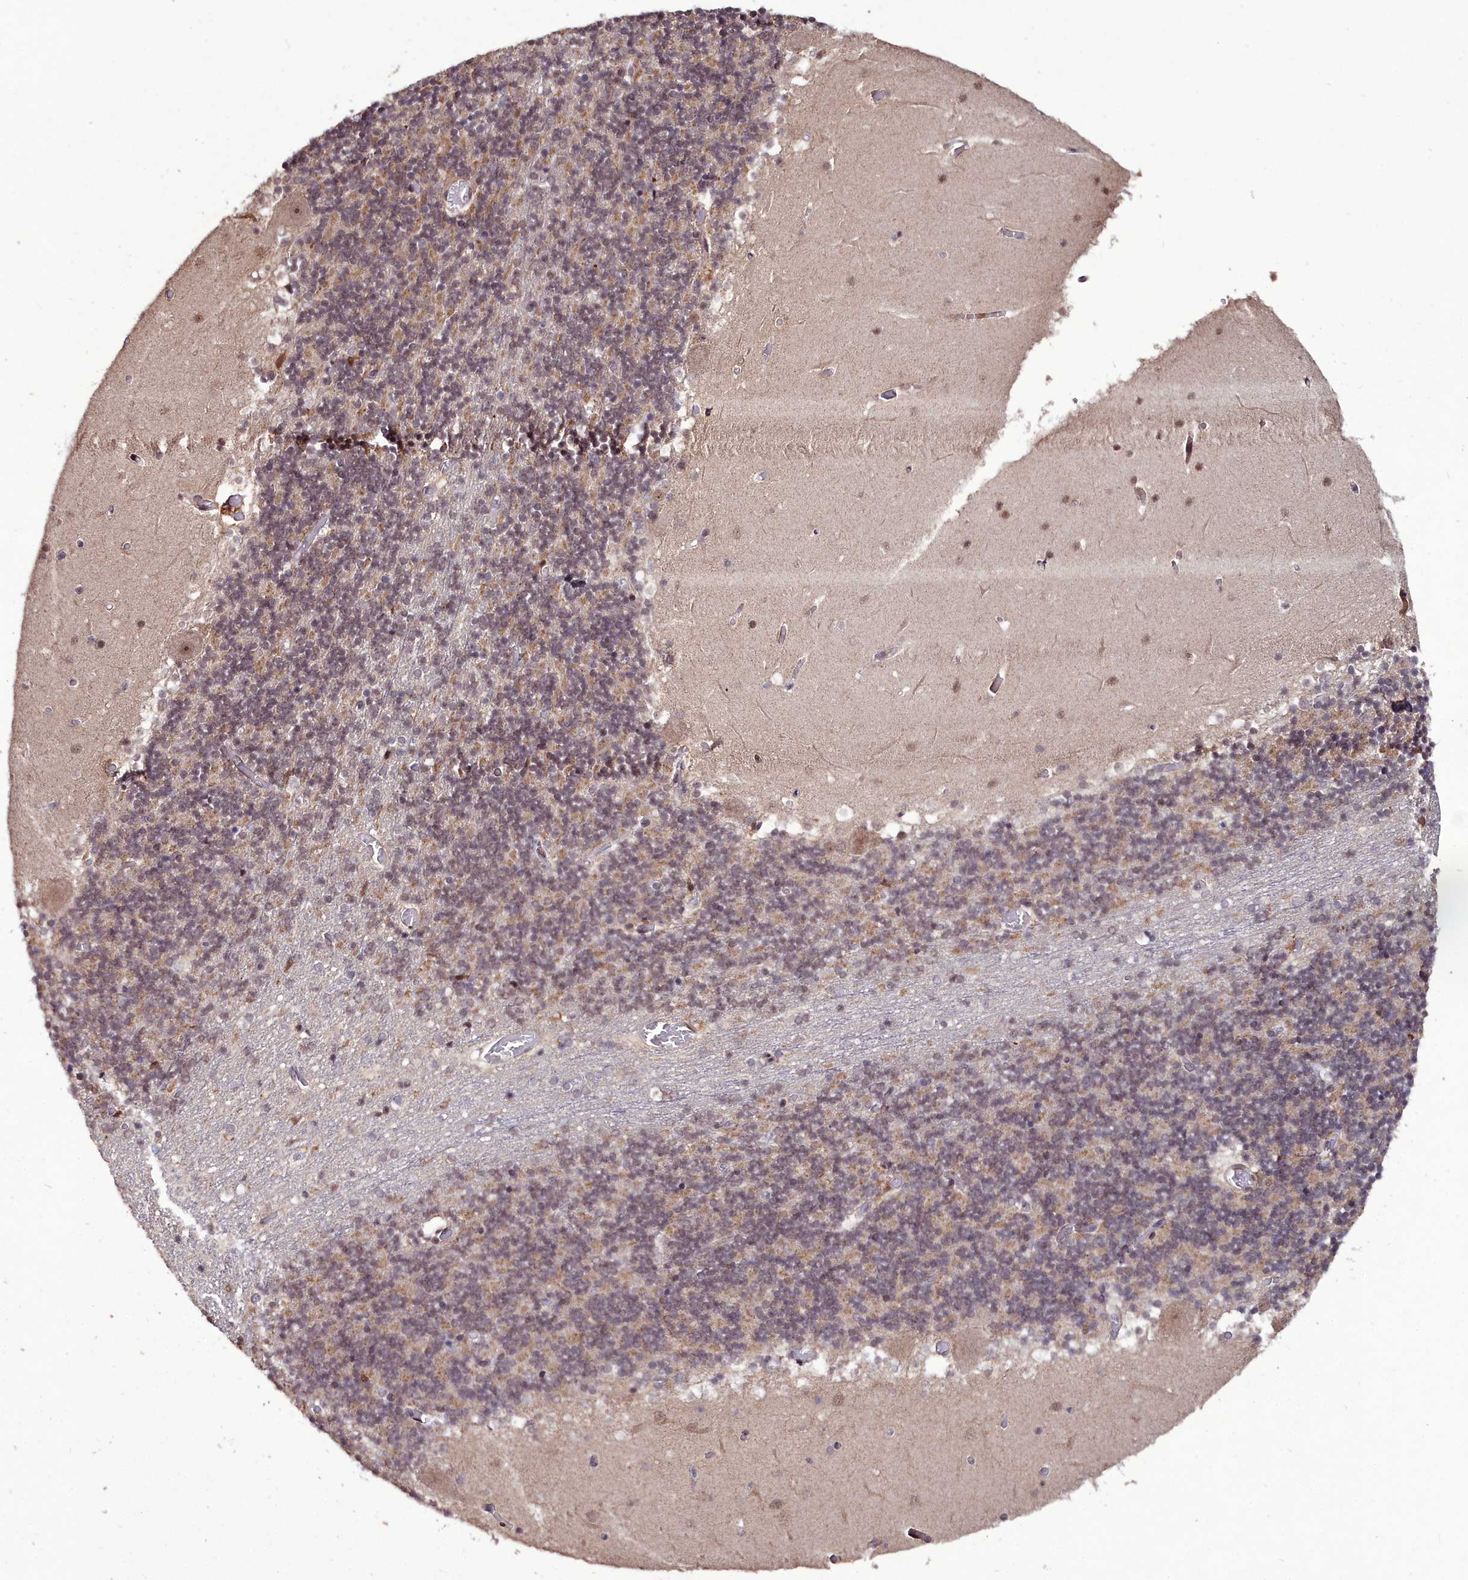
{"staining": {"intensity": "weak", "quantity": "25%-75%", "location": "cytoplasmic/membranous,nuclear"}, "tissue": "cerebellum", "cell_type": "Cells in granular layer", "image_type": "normal", "snomed": [{"axis": "morphology", "description": "Normal tissue, NOS"}, {"axis": "topography", "description": "Cerebellum"}], "caption": "Immunohistochemical staining of normal human cerebellum displays 25%-75% levels of weak cytoplasmic/membranous,nuclear protein positivity in approximately 25%-75% of cells in granular layer.", "gene": "CXXC1", "patient": {"sex": "female", "age": 28}}